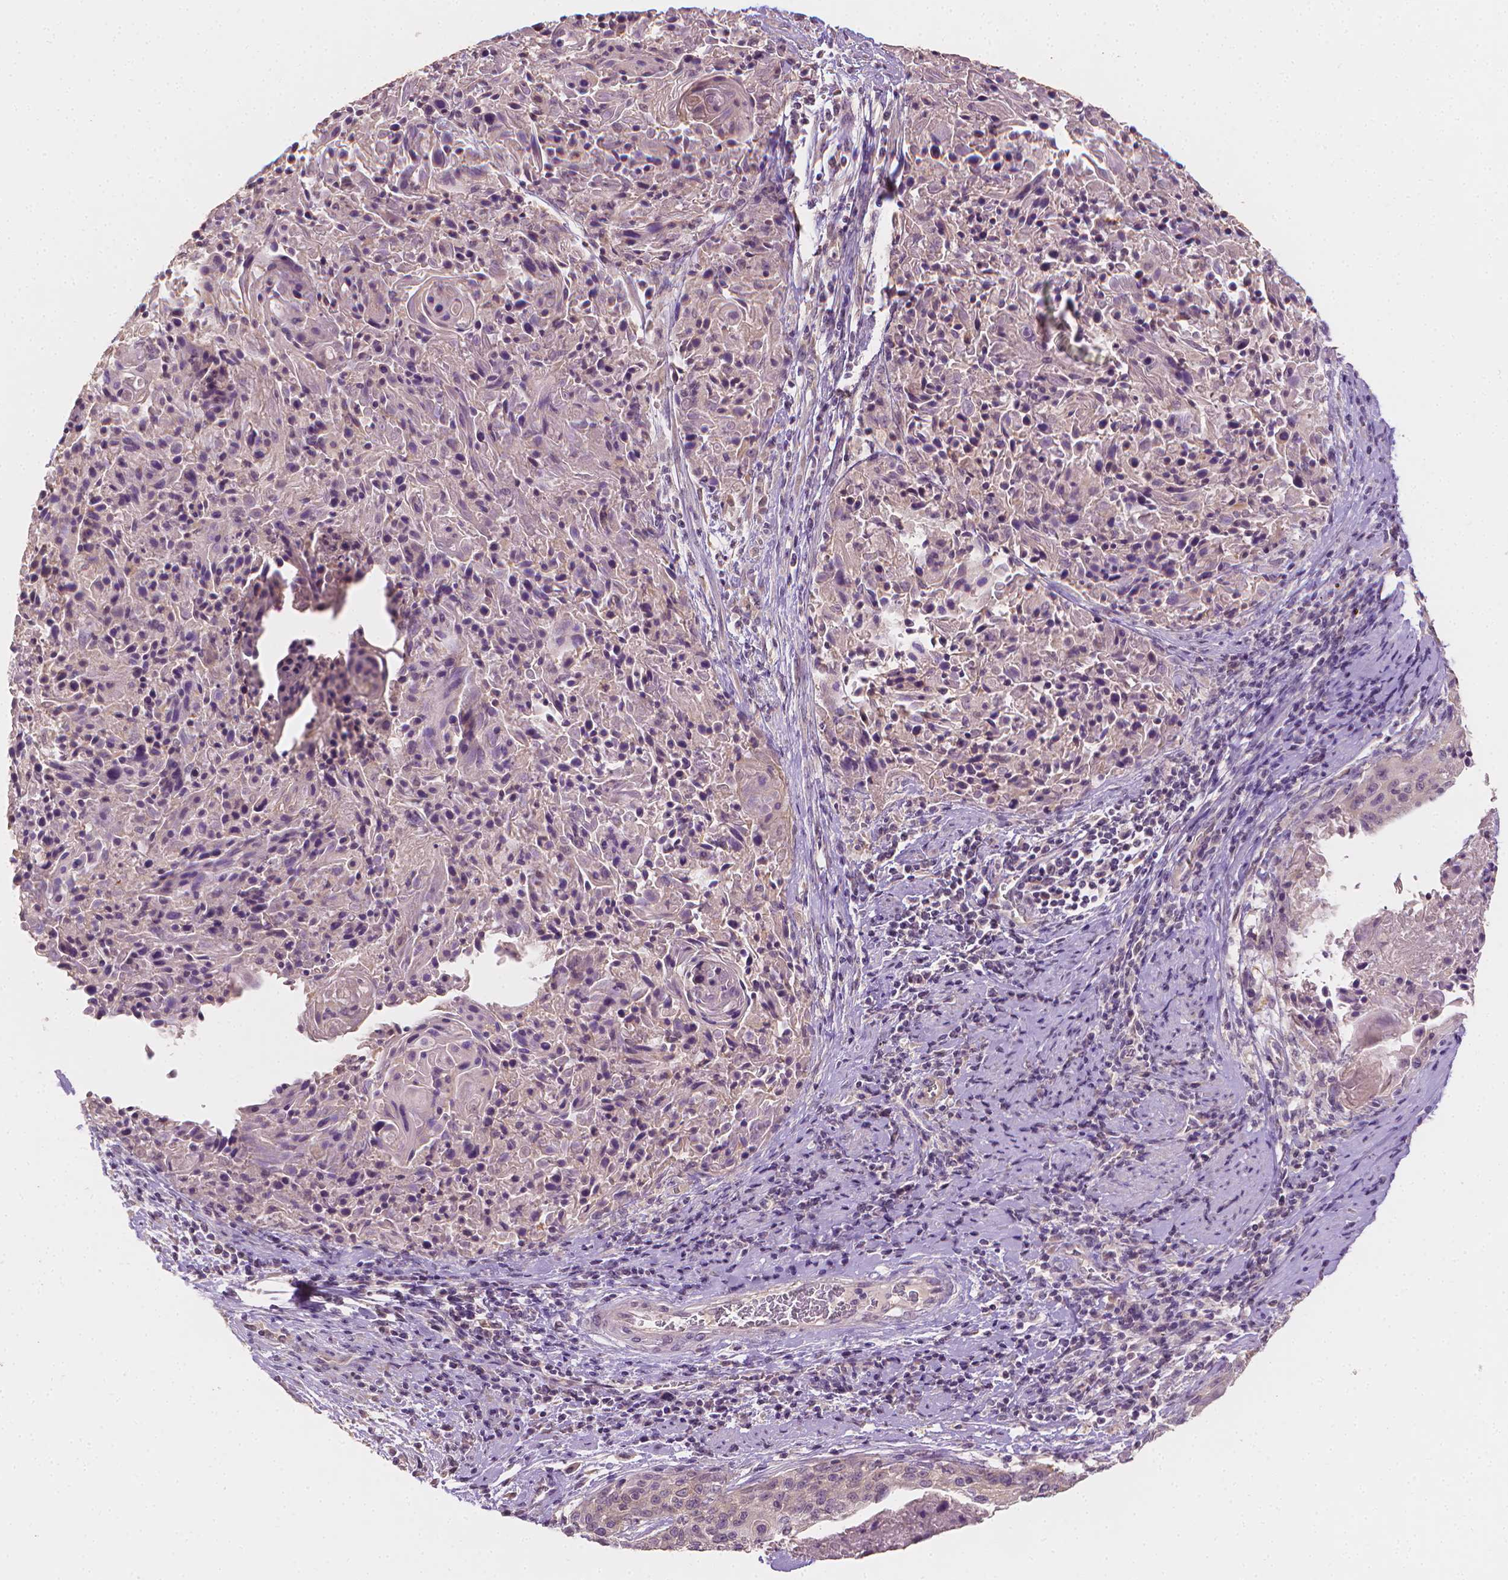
{"staining": {"intensity": "negative", "quantity": "none", "location": "none"}, "tissue": "cervical cancer", "cell_type": "Tumor cells", "image_type": "cancer", "snomed": [{"axis": "morphology", "description": "Squamous cell carcinoma, NOS"}, {"axis": "topography", "description": "Cervix"}], "caption": "DAB immunohistochemical staining of human cervical squamous cell carcinoma displays no significant expression in tumor cells.", "gene": "FASN", "patient": {"sex": "female", "age": 31}}